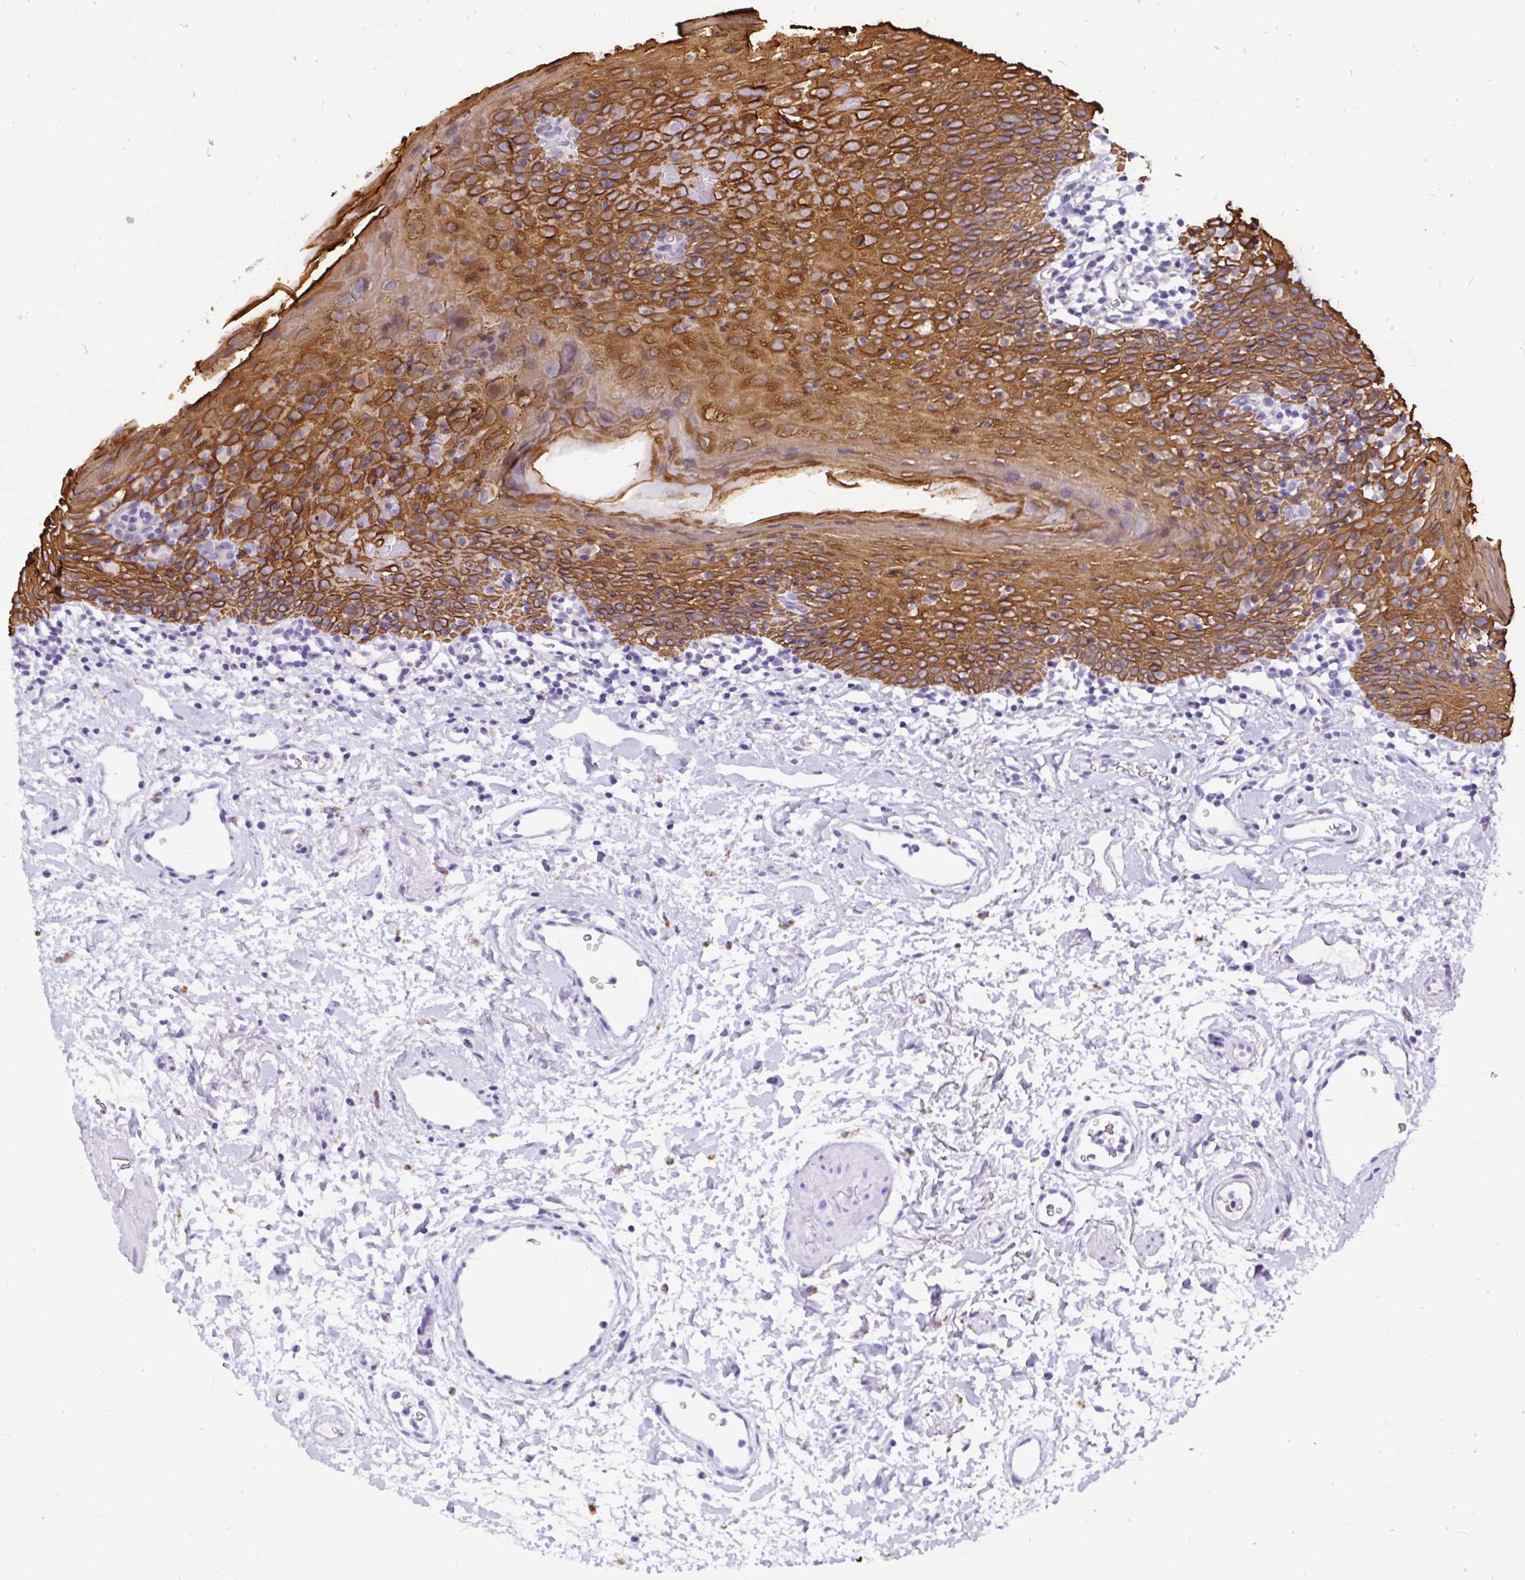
{"staining": {"intensity": "strong", "quantity": ">75%", "location": "cytoplasmic/membranous"}, "tissue": "oral mucosa", "cell_type": "Squamous epithelial cells", "image_type": "normal", "snomed": [{"axis": "morphology", "description": "Normal tissue, NOS"}, {"axis": "topography", "description": "Oral tissue"}], "caption": "Immunohistochemical staining of normal oral mucosa demonstrates high levels of strong cytoplasmic/membranous staining in about >75% of squamous epithelial cells.", "gene": "KRT13", "patient": {"sex": "male", "age": 66}}